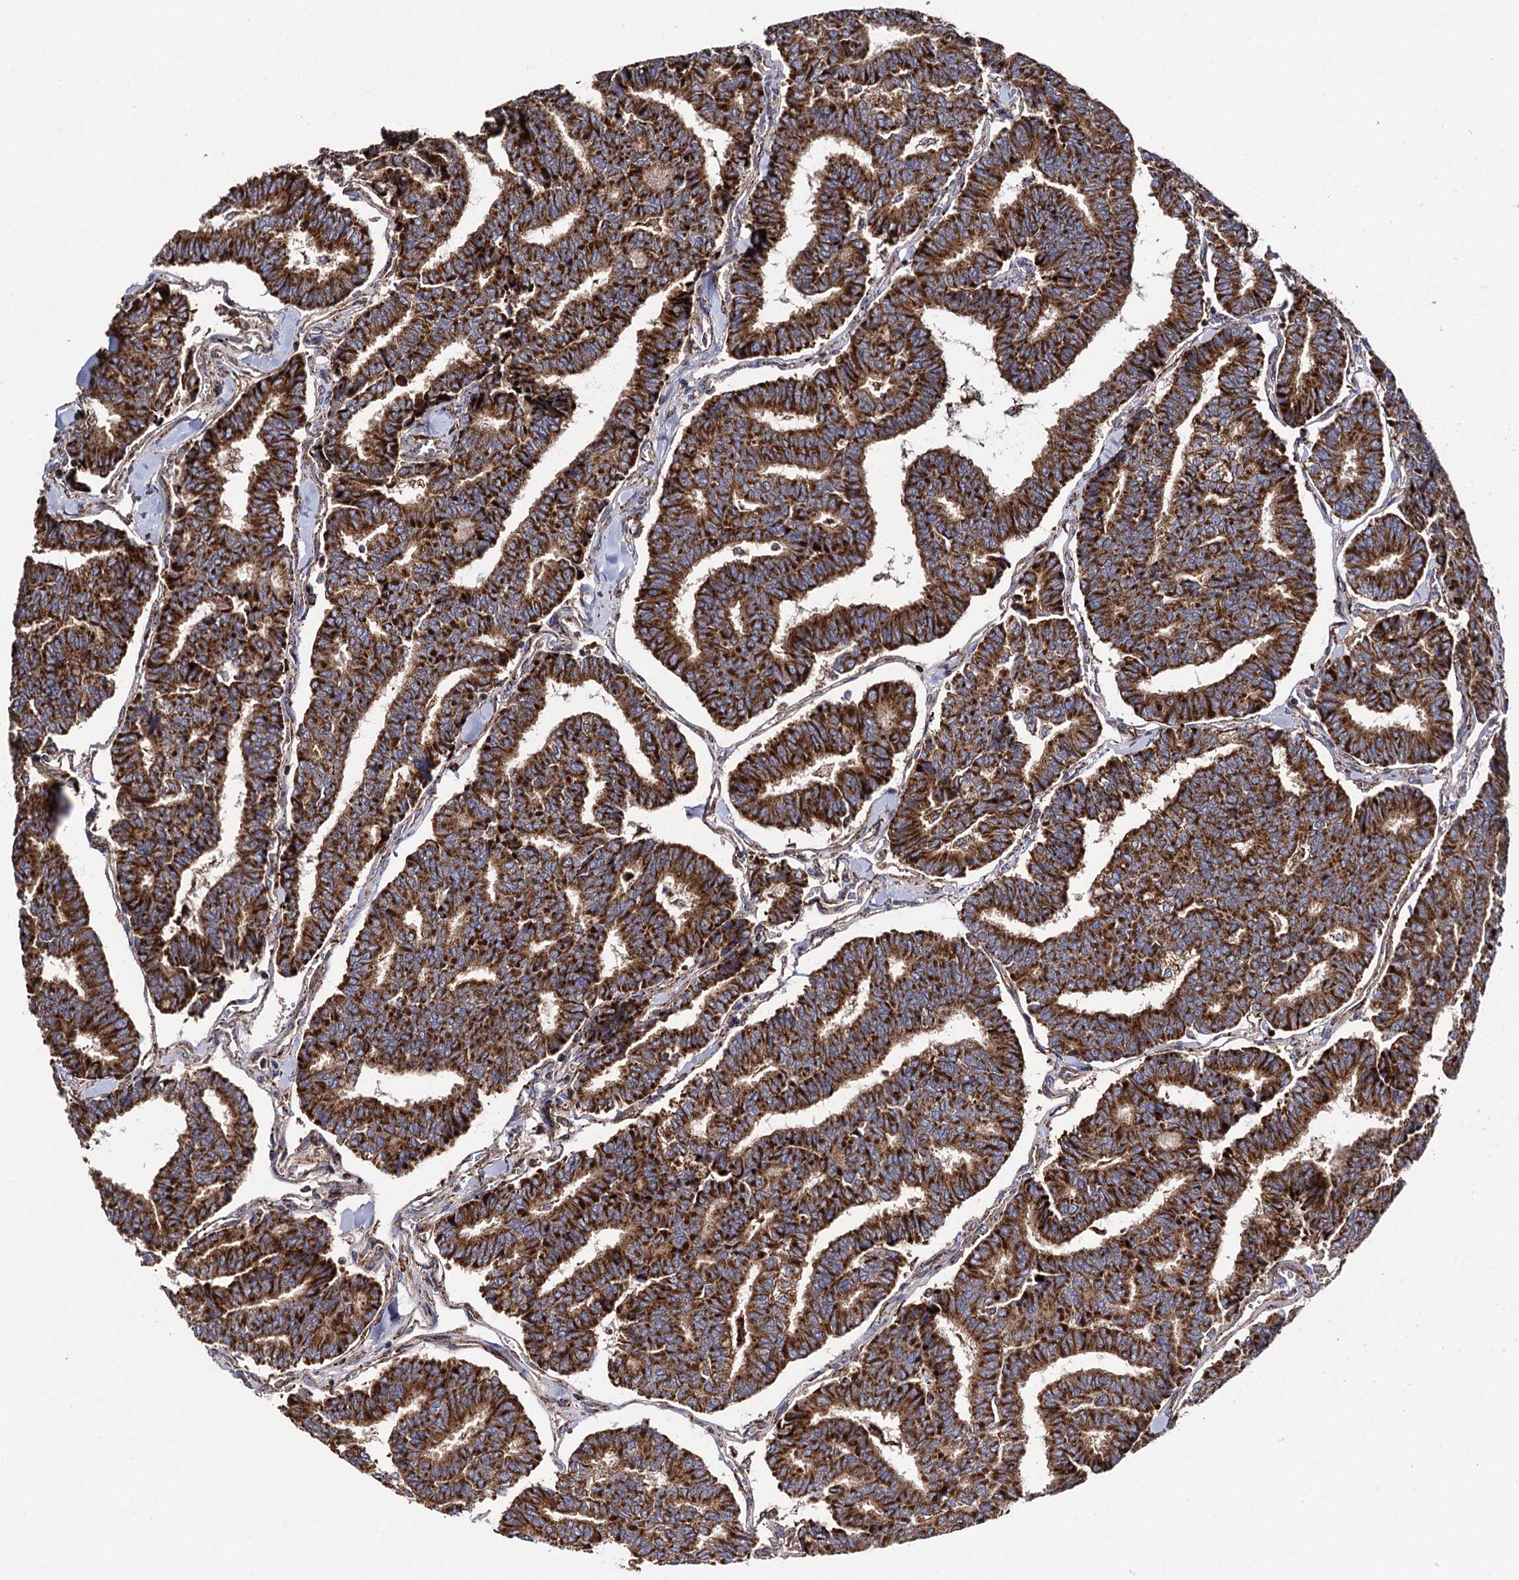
{"staining": {"intensity": "strong", "quantity": ">75%", "location": "cytoplasmic/membranous"}, "tissue": "thyroid cancer", "cell_type": "Tumor cells", "image_type": "cancer", "snomed": [{"axis": "morphology", "description": "Papillary adenocarcinoma, NOS"}, {"axis": "topography", "description": "Thyroid gland"}], "caption": "Immunohistochemical staining of thyroid cancer (papillary adenocarcinoma) displays high levels of strong cytoplasmic/membranous protein positivity in approximately >75% of tumor cells.", "gene": "IQCH", "patient": {"sex": "female", "age": 35}}